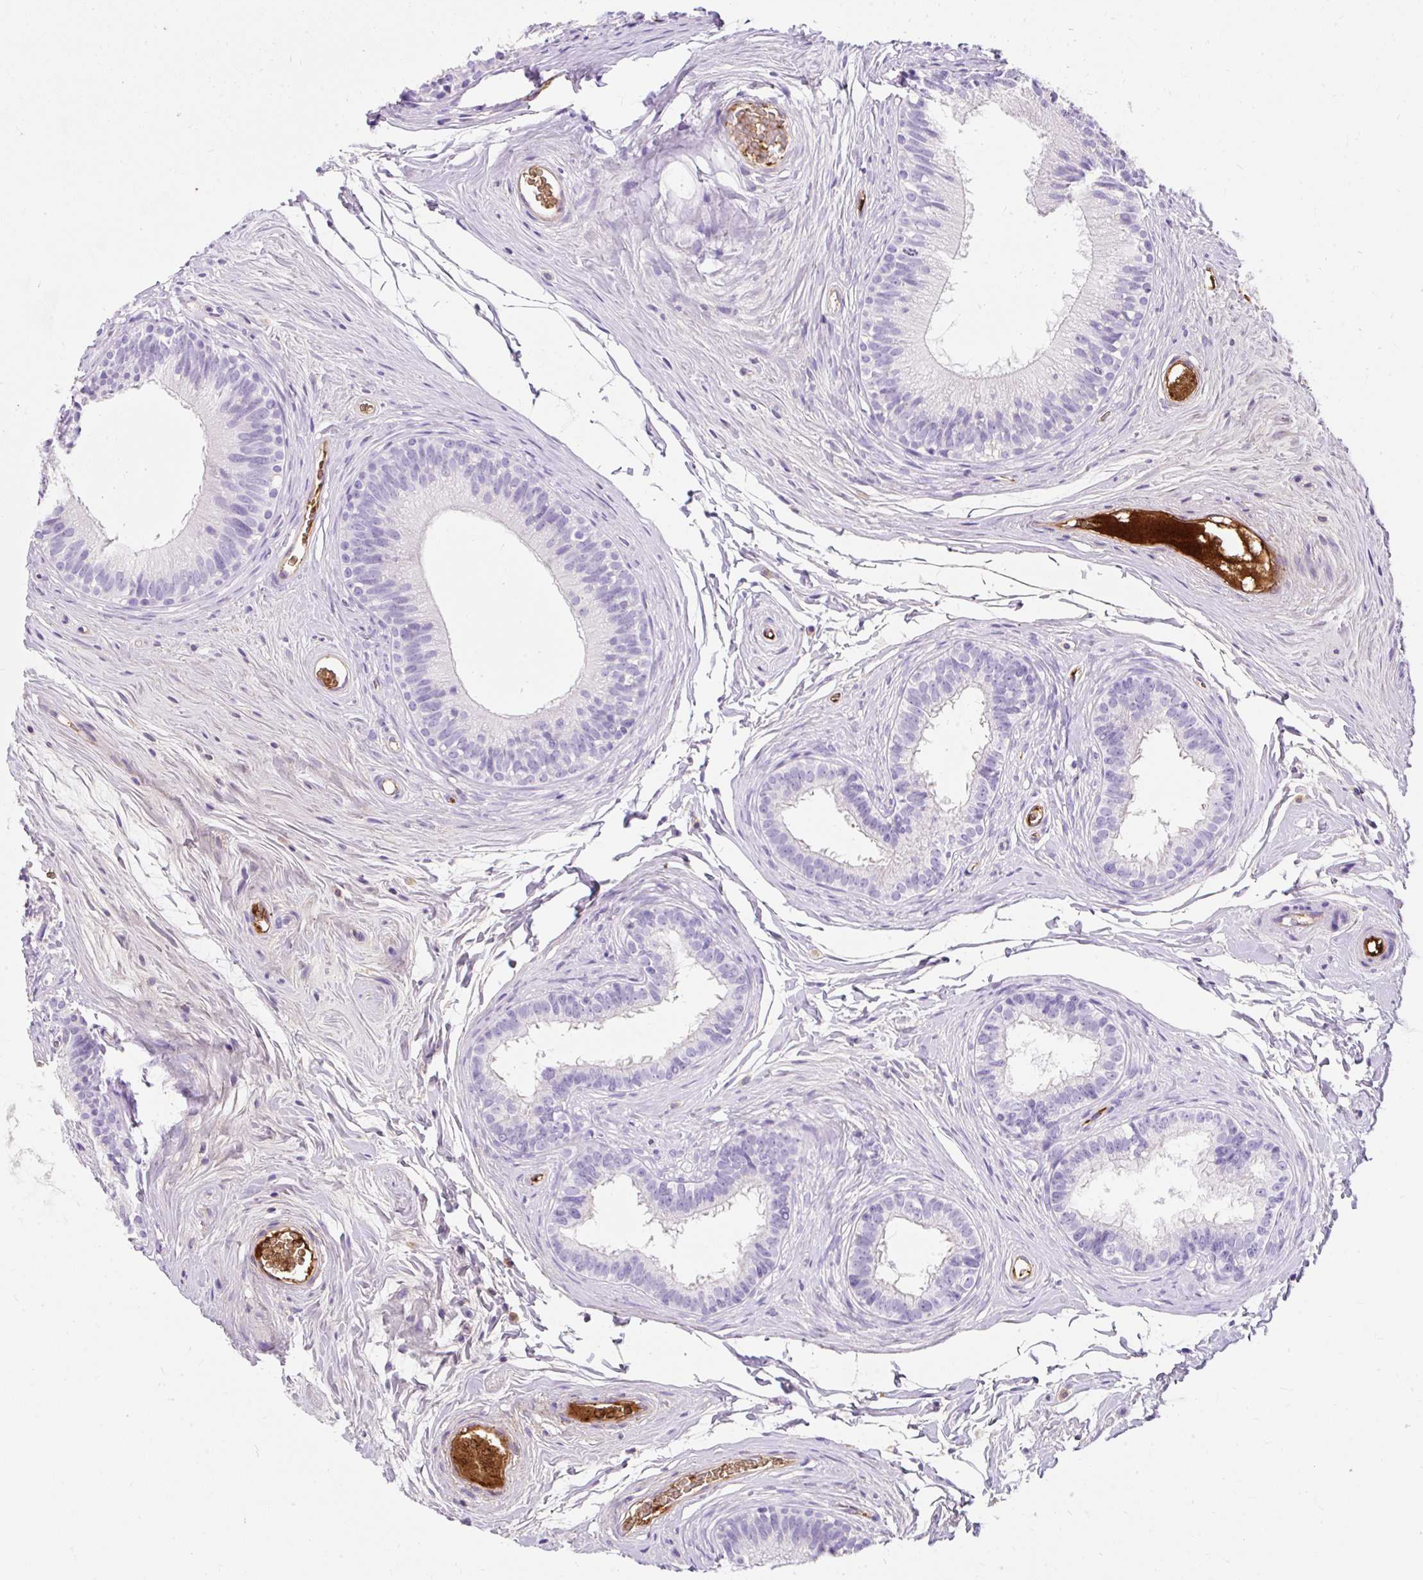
{"staining": {"intensity": "negative", "quantity": "none", "location": "none"}, "tissue": "epididymis", "cell_type": "Glandular cells", "image_type": "normal", "snomed": [{"axis": "morphology", "description": "Normal tissue, NOS"}, {"axis": "topography", "description": "Epididymis"}], "caption": "High power microscopy histopathology image of an IHC micrograph of unremarkable epididymis, revealing no significant staining in glandular cells. The staining was performed using DAB (3,3'-diaminobenzidine) to visualize the protein expression in brown, while the nuclei were stained in blue with hematoxylin (Magnification: 20x).", "gene": "APOC2", "patient": {"sex": "male", "age": 33}}